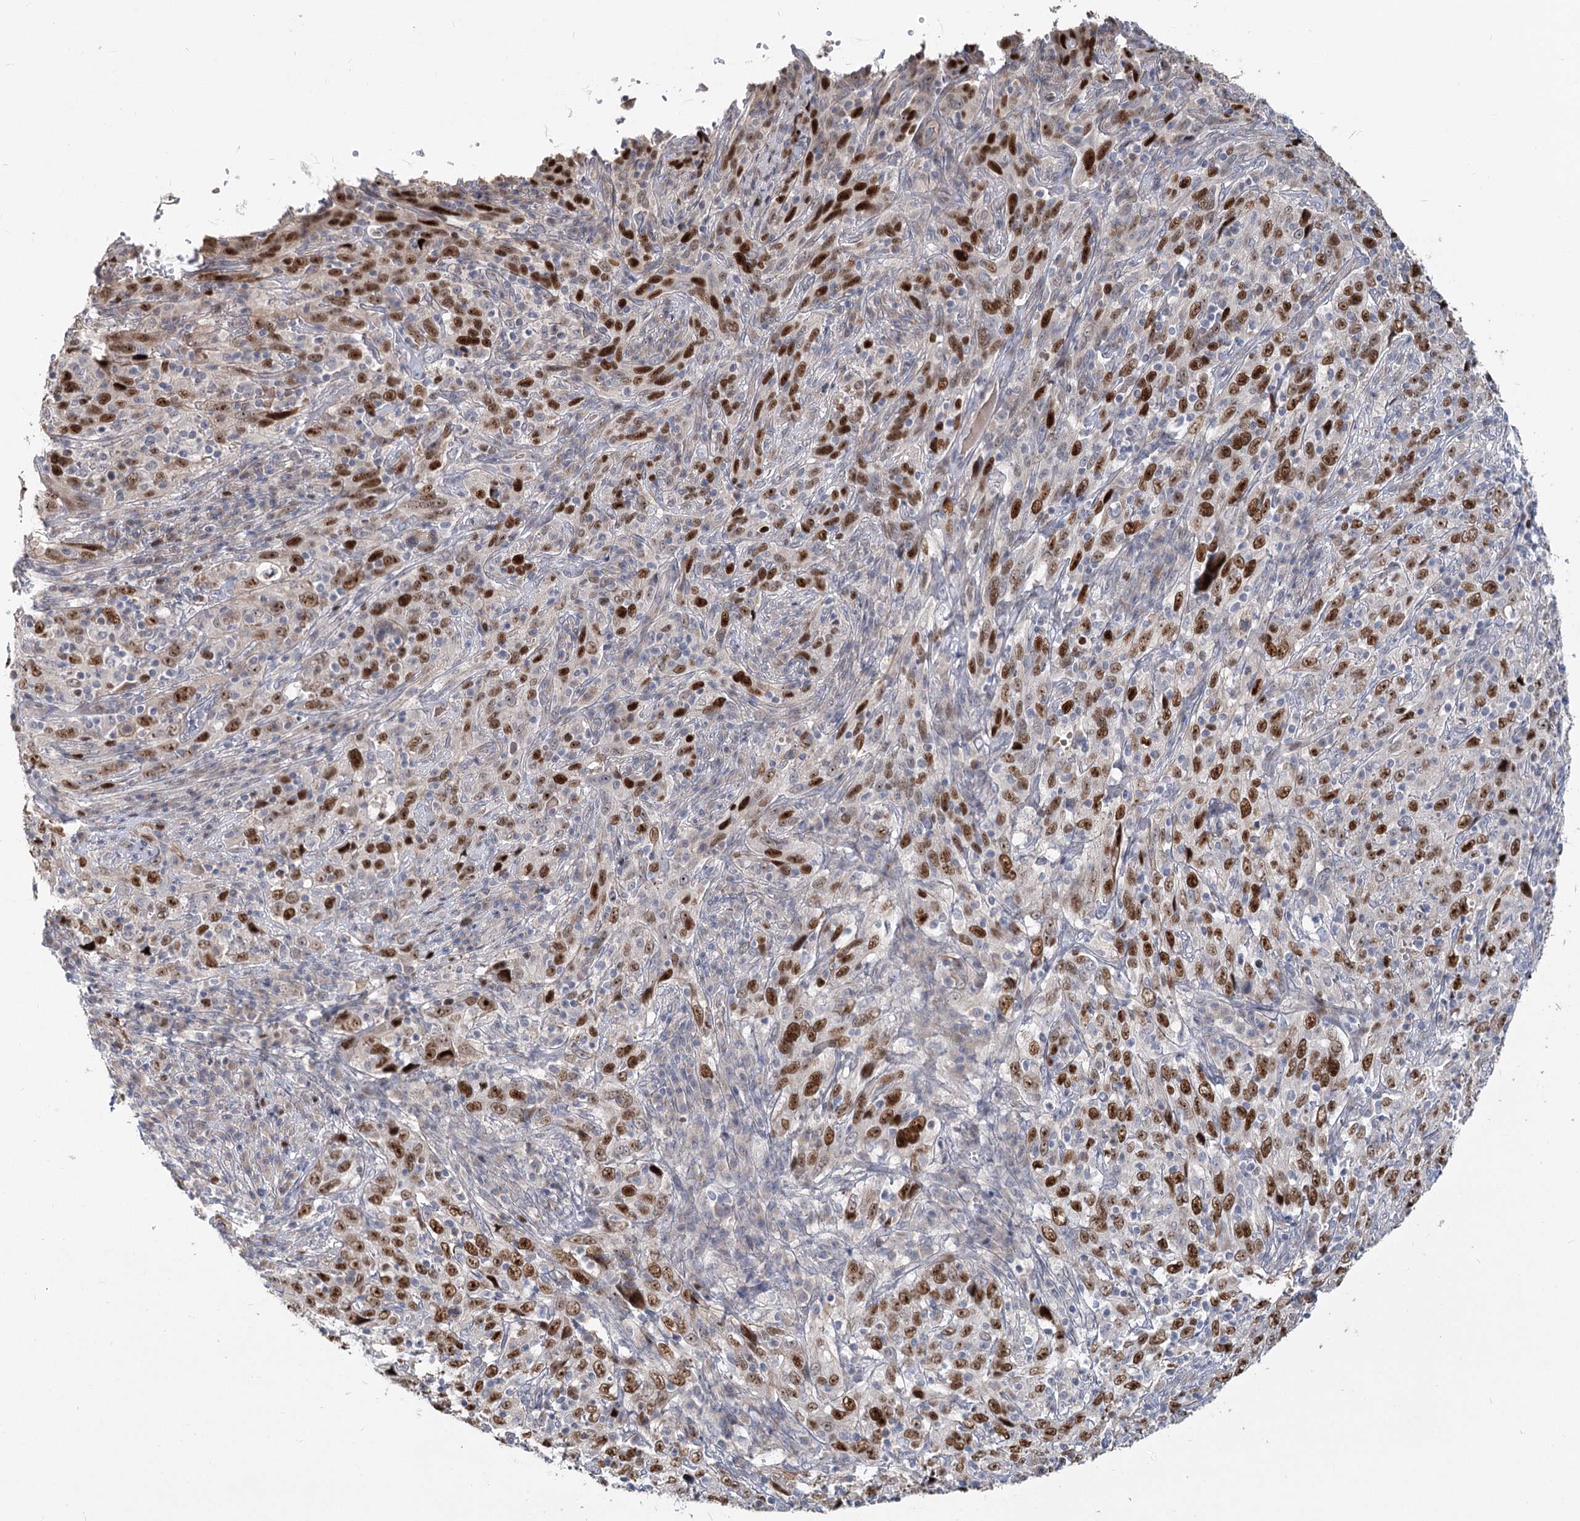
{"staining": {"intensity": "moderate", "quantity": ">75%", "location": "nuclear"}, "tissue": "cervical cancer", "cell_type": "Tumor cells", "image_type": "cancer", "snomed": [{"axis": "morphology", "description": "Squamous cell carcinoma, NOS"}, {"axis": "topography", "description": "Cervix"}], "caption": "Cervical cancer tissue exhibits moderate nuclear staining in approximately >75% of tumor cells", "gene": "PIK3C2A", "patient": {"sex": "female", "age": 46}}